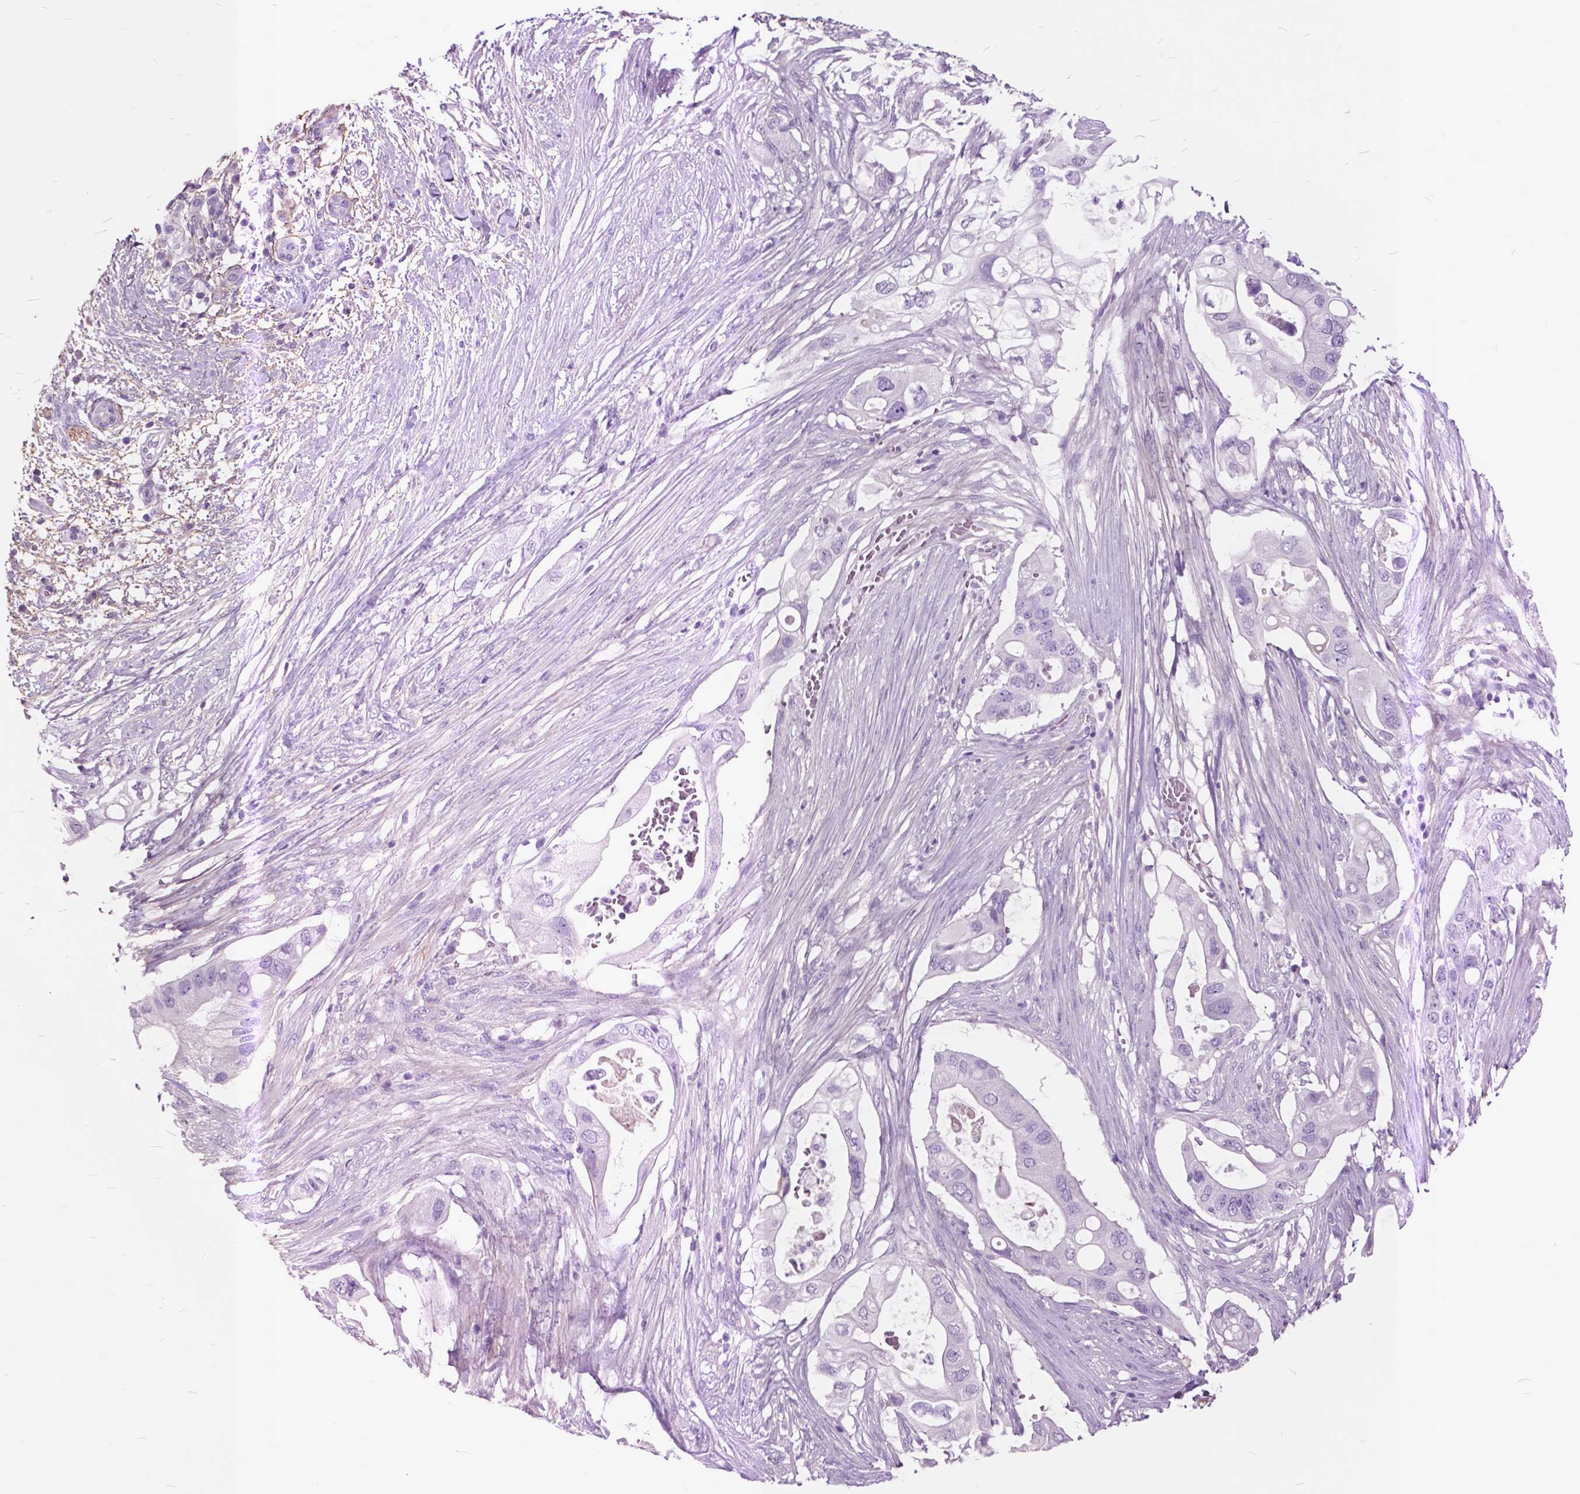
{"staining": {"intensity": "negative", "quantity": "none", "location": "none"}, "tissue": "pancreatic cancer", "cell_type": "Tumor cells", "image_type": "cancer", "snomed": [{"axis": "morphology", "description": "Adenocarcinoma, NOS"}, {"axis": "topography", "description": "Pancreas"}], "caption": "IHC photomicrograph of human pancreatic cancer stained for a protein (brown), which shows no expression in tumor cells. (Immunohistochemistry, brightfield microscopy, high magnification).", "gene": "GDF9", "patient": {"sex": "female", "age": 72}}